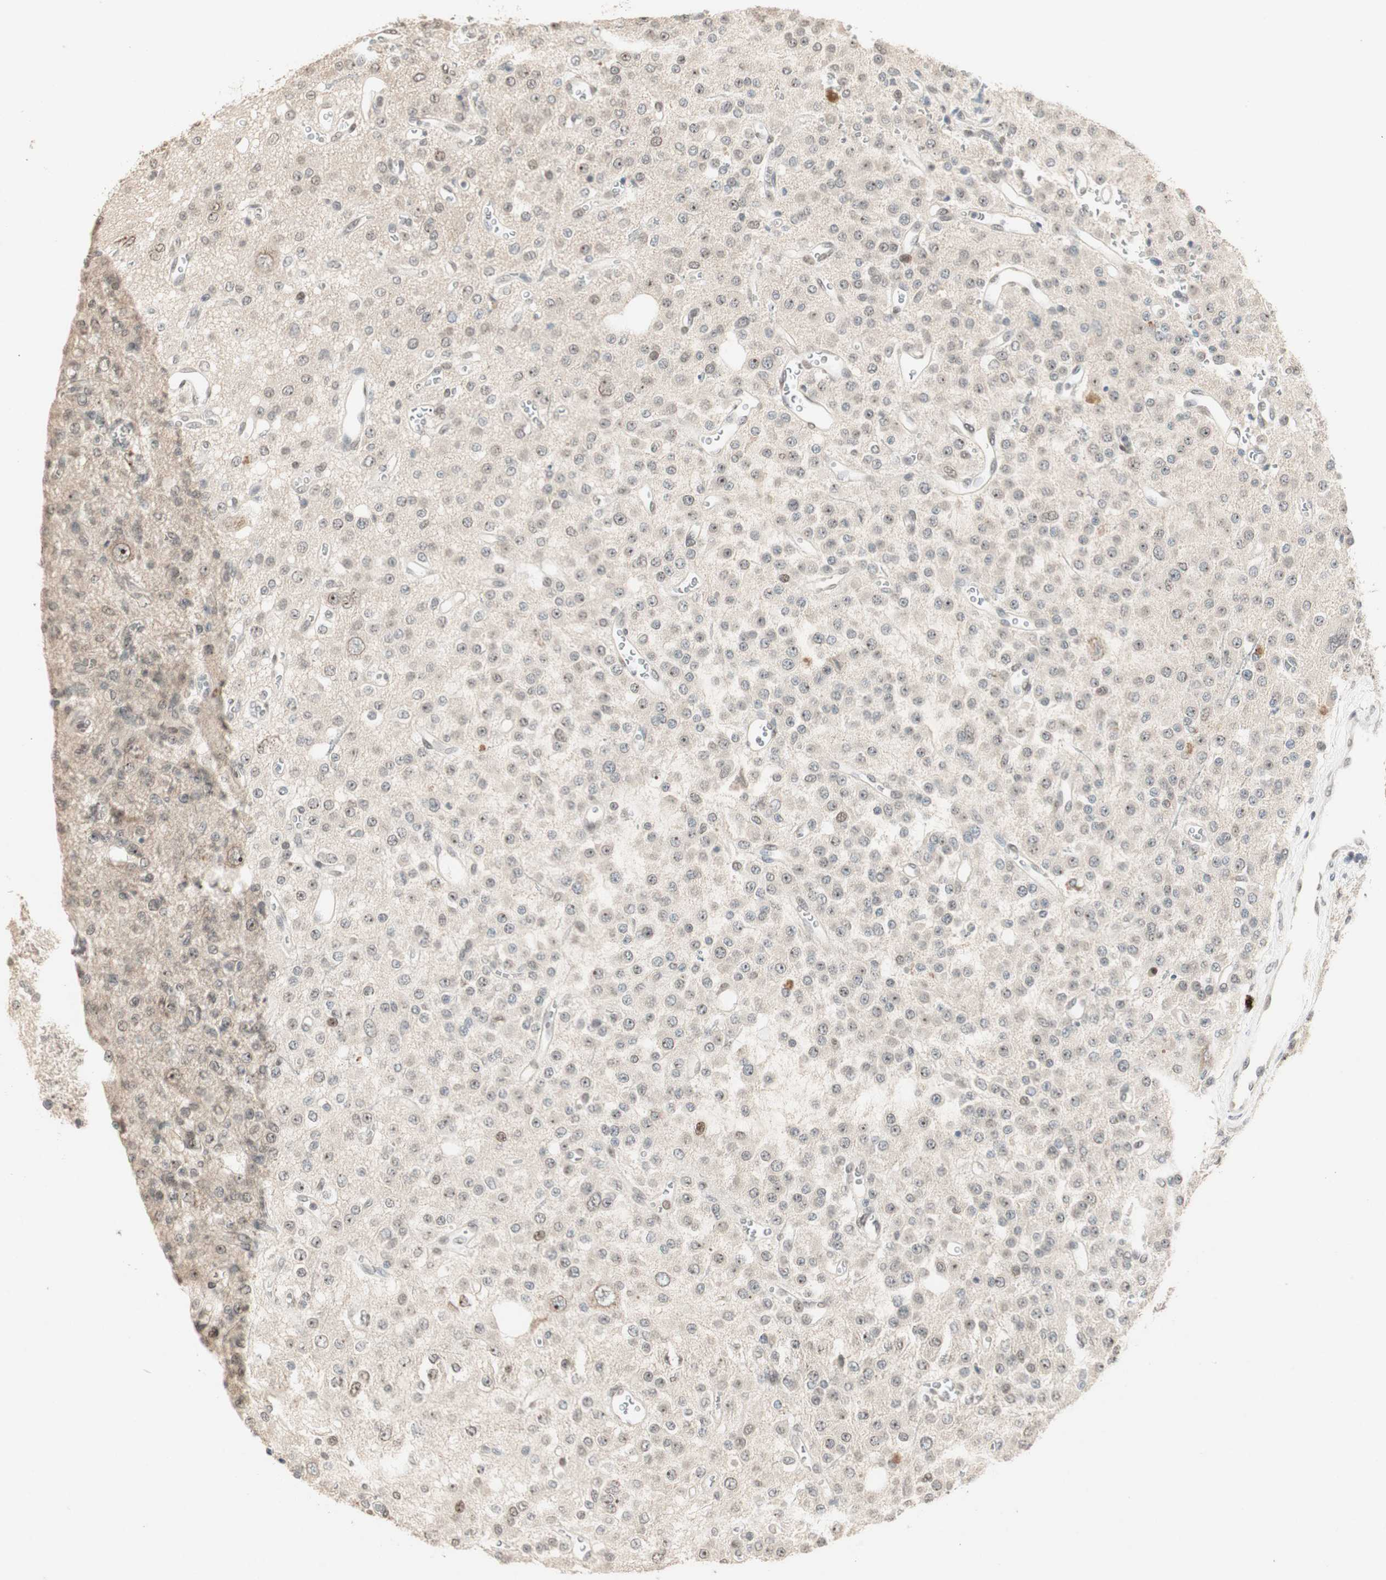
{"staining": {"intensity": "weak", "quantity": "25%-75%", "location": "nuclear"}, "tissue": "glioma", "cell_type": "Tumor cells", "image_type": "cancer", "snomed": [{"axis": "morphology", "description": "Glioma, malignant, Low grade"}, {"axis": "topography", "description": "Brain"}], "caption": "Human malignant low-grade glioma stained with a protein marker displays weak staining in tumor cells.", "gene": "ETV4", "patient": {"sex": "male", "age": 38}}